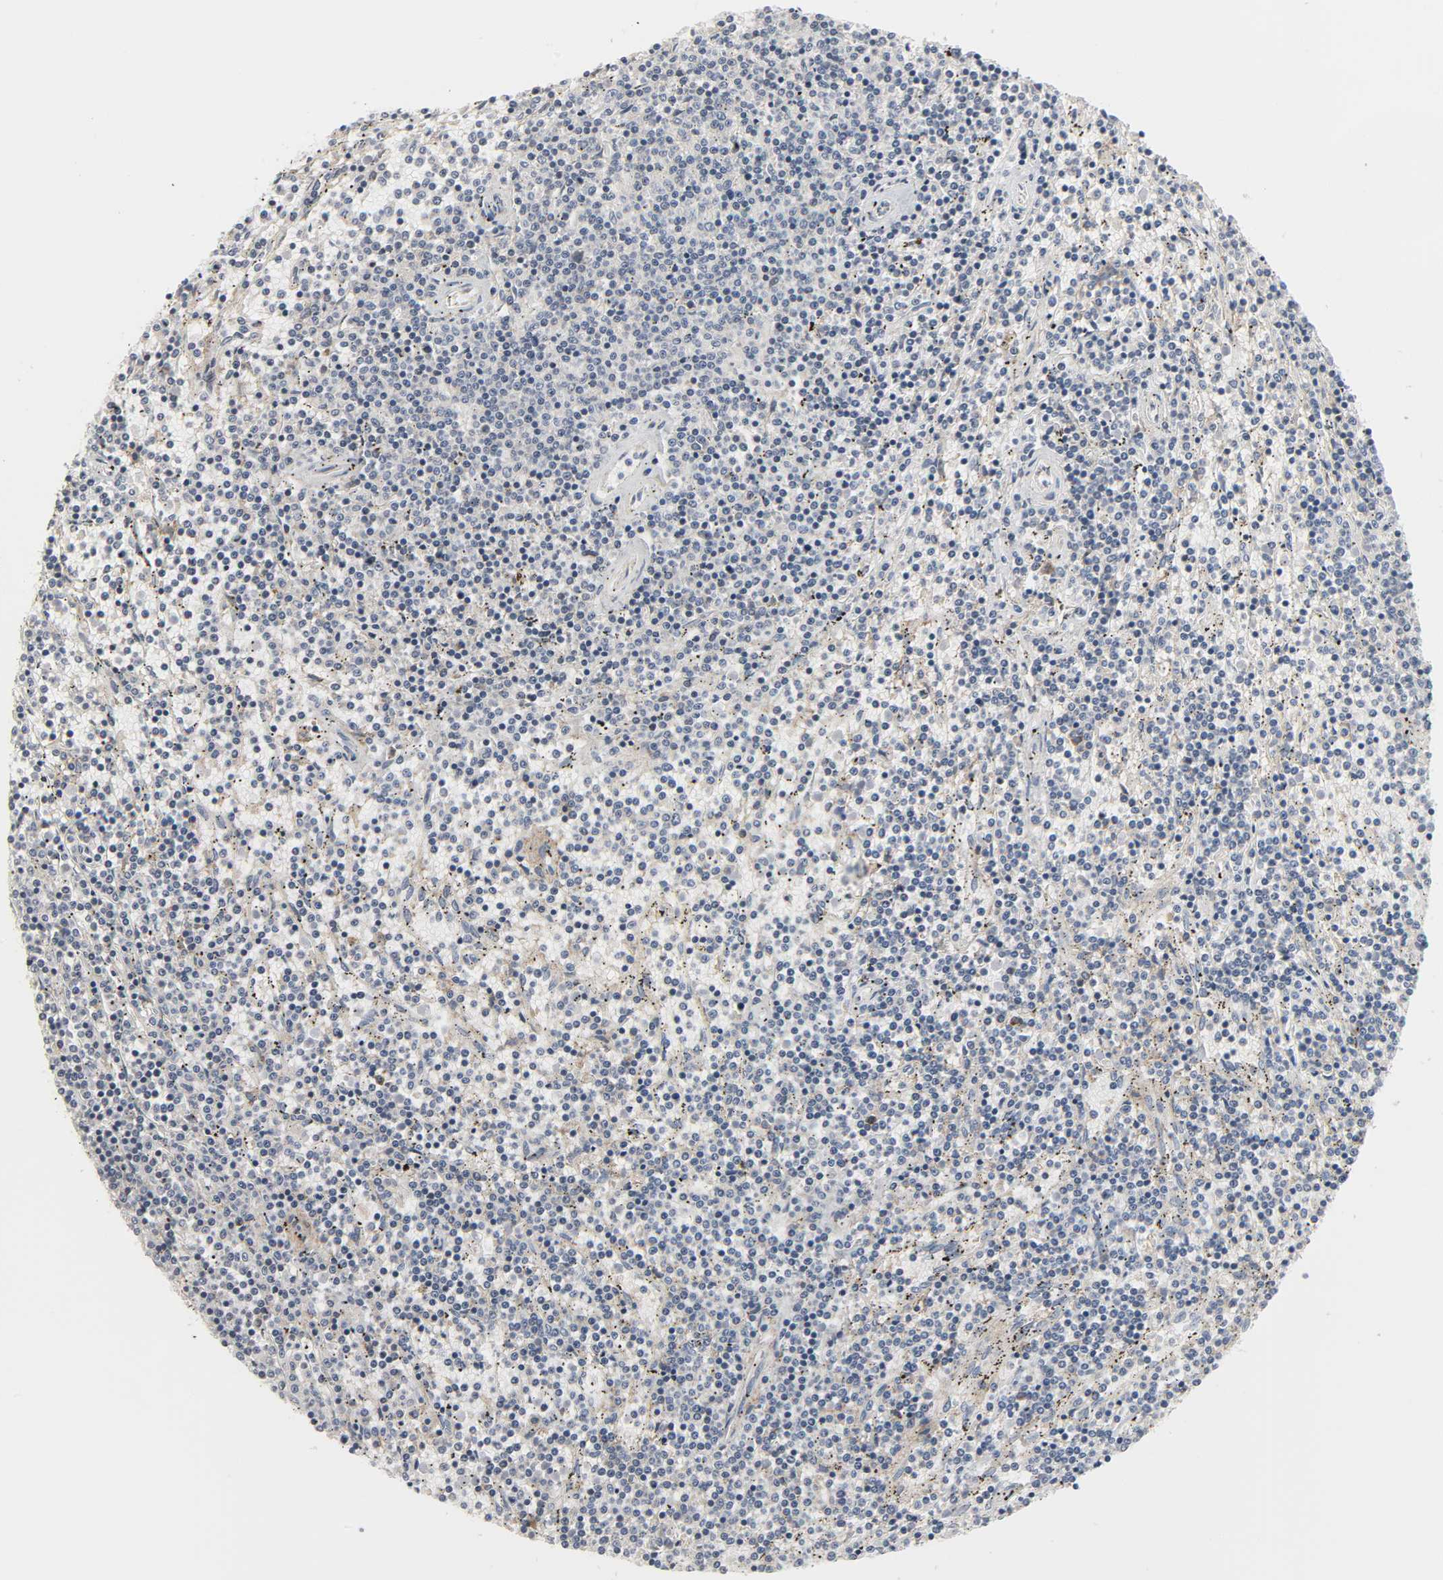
{"staining": {"intensity": "weak", "quantity": "25%-75%", "location": "cytoplasmic/membranous"}, "tissue": "lymphoma", "cell_type": "Tumor cells", "image_type": "cancer", "snomed": [{"axis": "morphology", "description": "Malignant lymphoma, non-Hodgkin's type, Low grade"}, {"axis": "topography", "description": "Spleen"}], "caption": "A high-resolution photomicrograph shows IHC staining of low-grade malignant lymphoma, non-Hodgkin's type, which displays weak cytoplasmic/membranous positivity in about 25%-75% of tumor cells.", "gene": "CLIP1", "patient": {"sex": "female", "age": 50}}